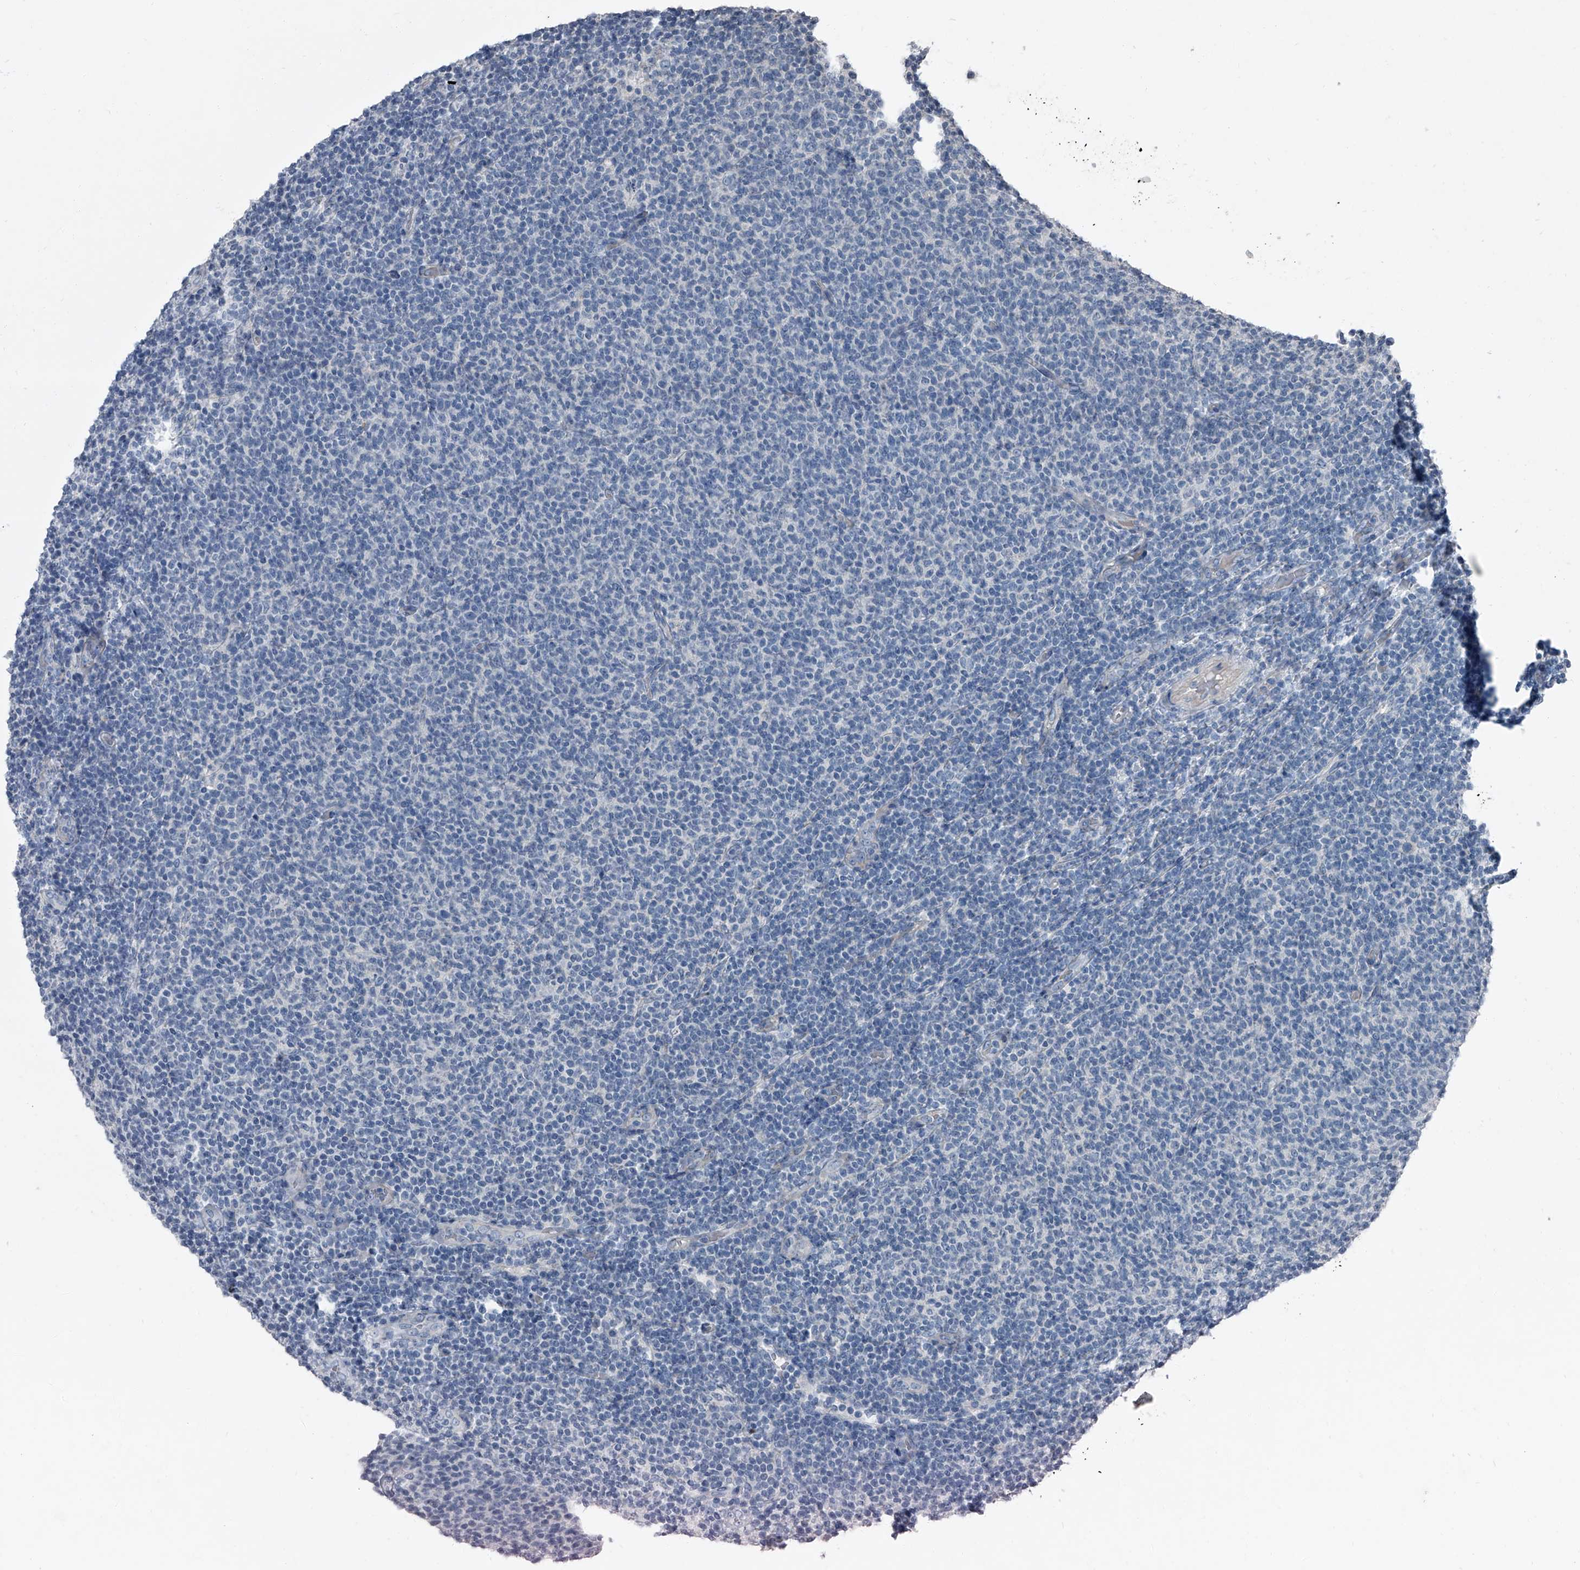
{"staining": {"intensity": "negative", "quantity": "none", "location": "none"}, "tissue": "lymphoma", "cell_type": "Tumor cells", "image_type": "cancer", "snomed": [{"axis": "morphology", "description": "Malignant lymphoma, non-Hodgkin's type, Low grade"}, {"axis": "topography", "description": "Lymph node"}], "caption": "Malignant lymphoma, non-Hodgkin's type (low-grade) stained for a protein using immunohistochemistry demonstrates no positivity tumor cells.", "gene": "HEPHL1", "patient": {"sex": "male", "age": 66}}